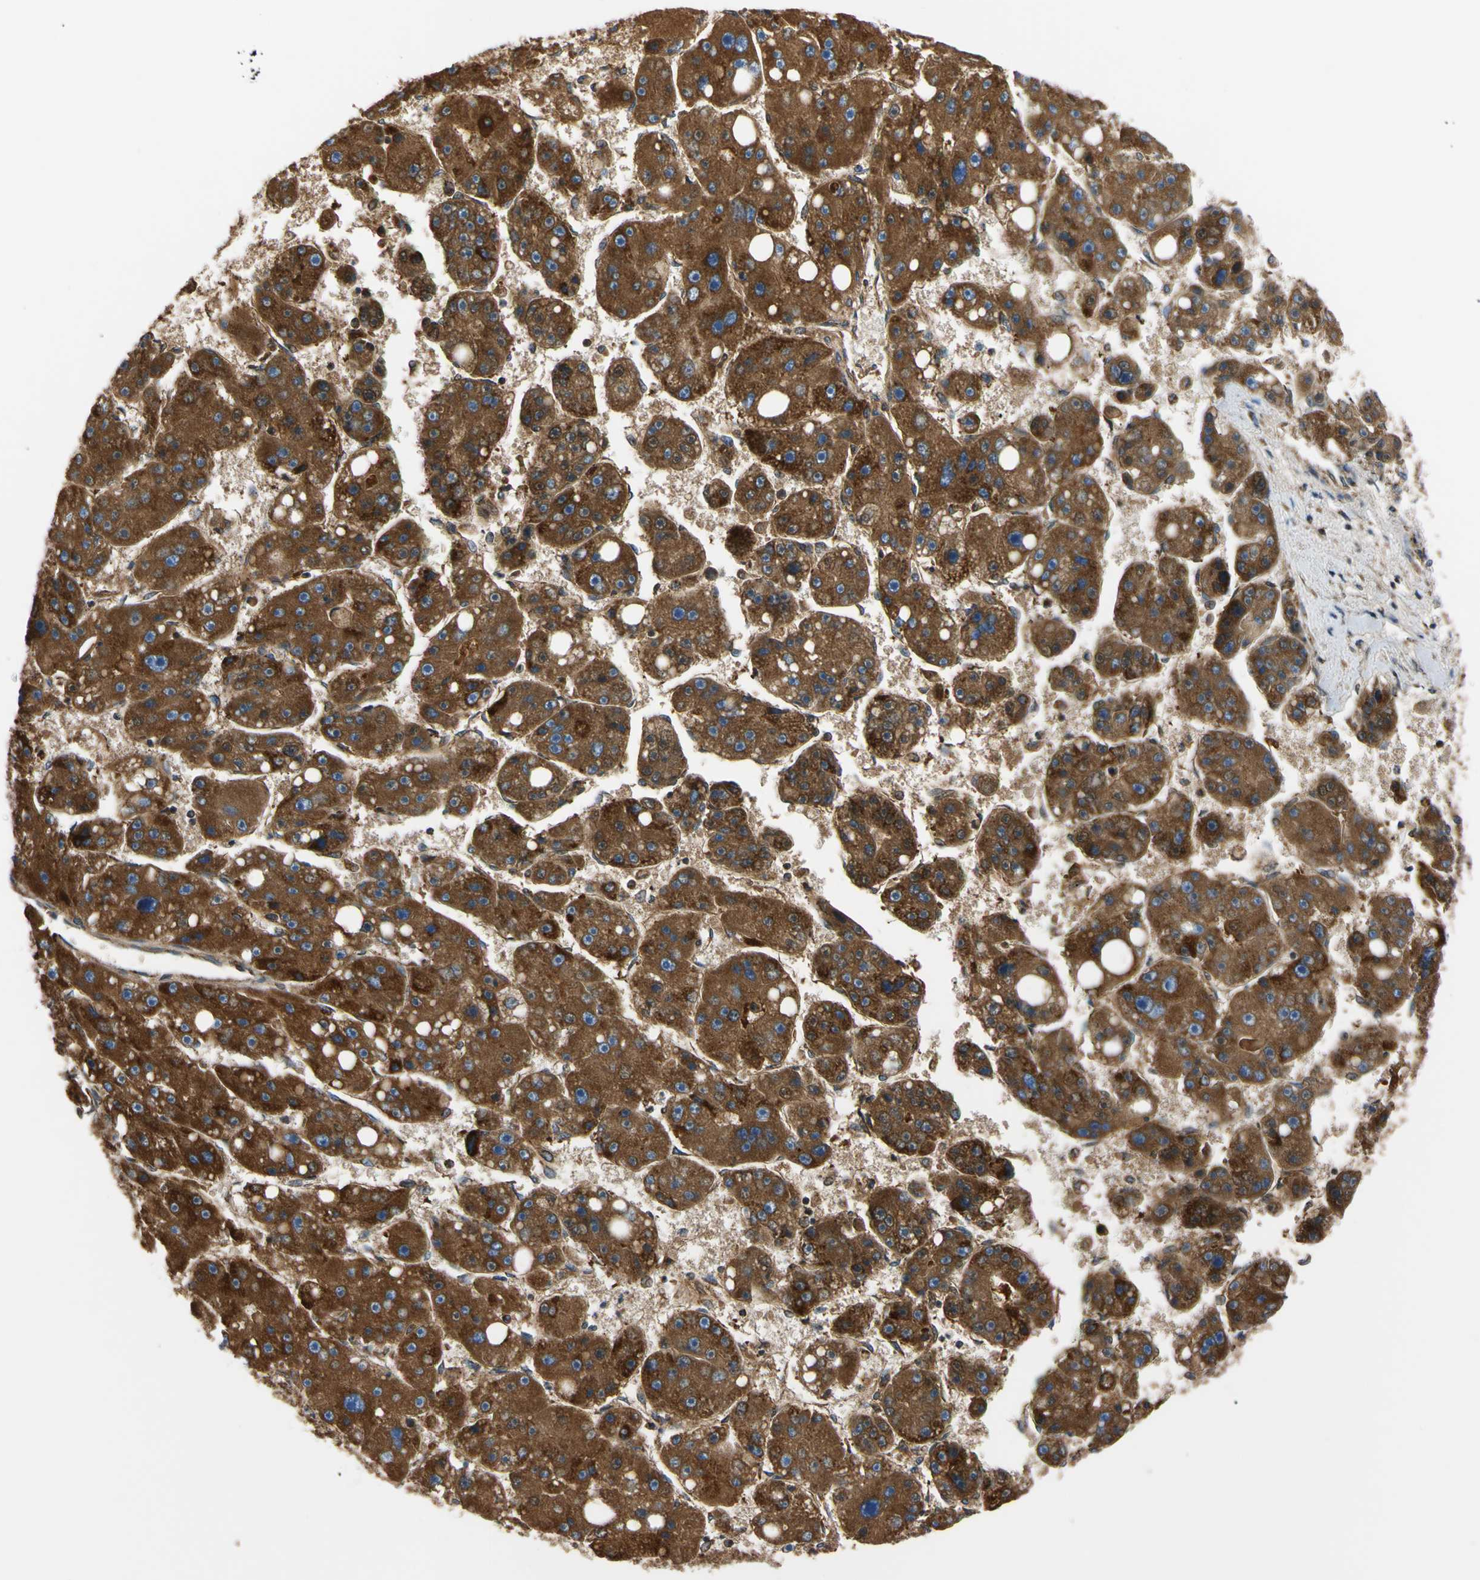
{"staining": {"intensity": "strong", "quantity": ">75%", "location": "cytoplasmic/membranous"}, "tissue": "liver cancer", "cell_type": "Tumor cells", "image_type": "cancer", "snomed": [{"axis": "morphology", "description": "Carcinoma, Hepatocellular, NOS"}, {"axis": "topography", "description": "Liver"}], "caption": "High-power microscopy captured an immunohistochemistry histopathology image of hepatocellular carcinoma (liver), revealing strong cytoplasmic/membranous staining in approximately >75% of tumor cells.", "gene": "CLPP", "patient": {"sex": "female", "age": 61}}